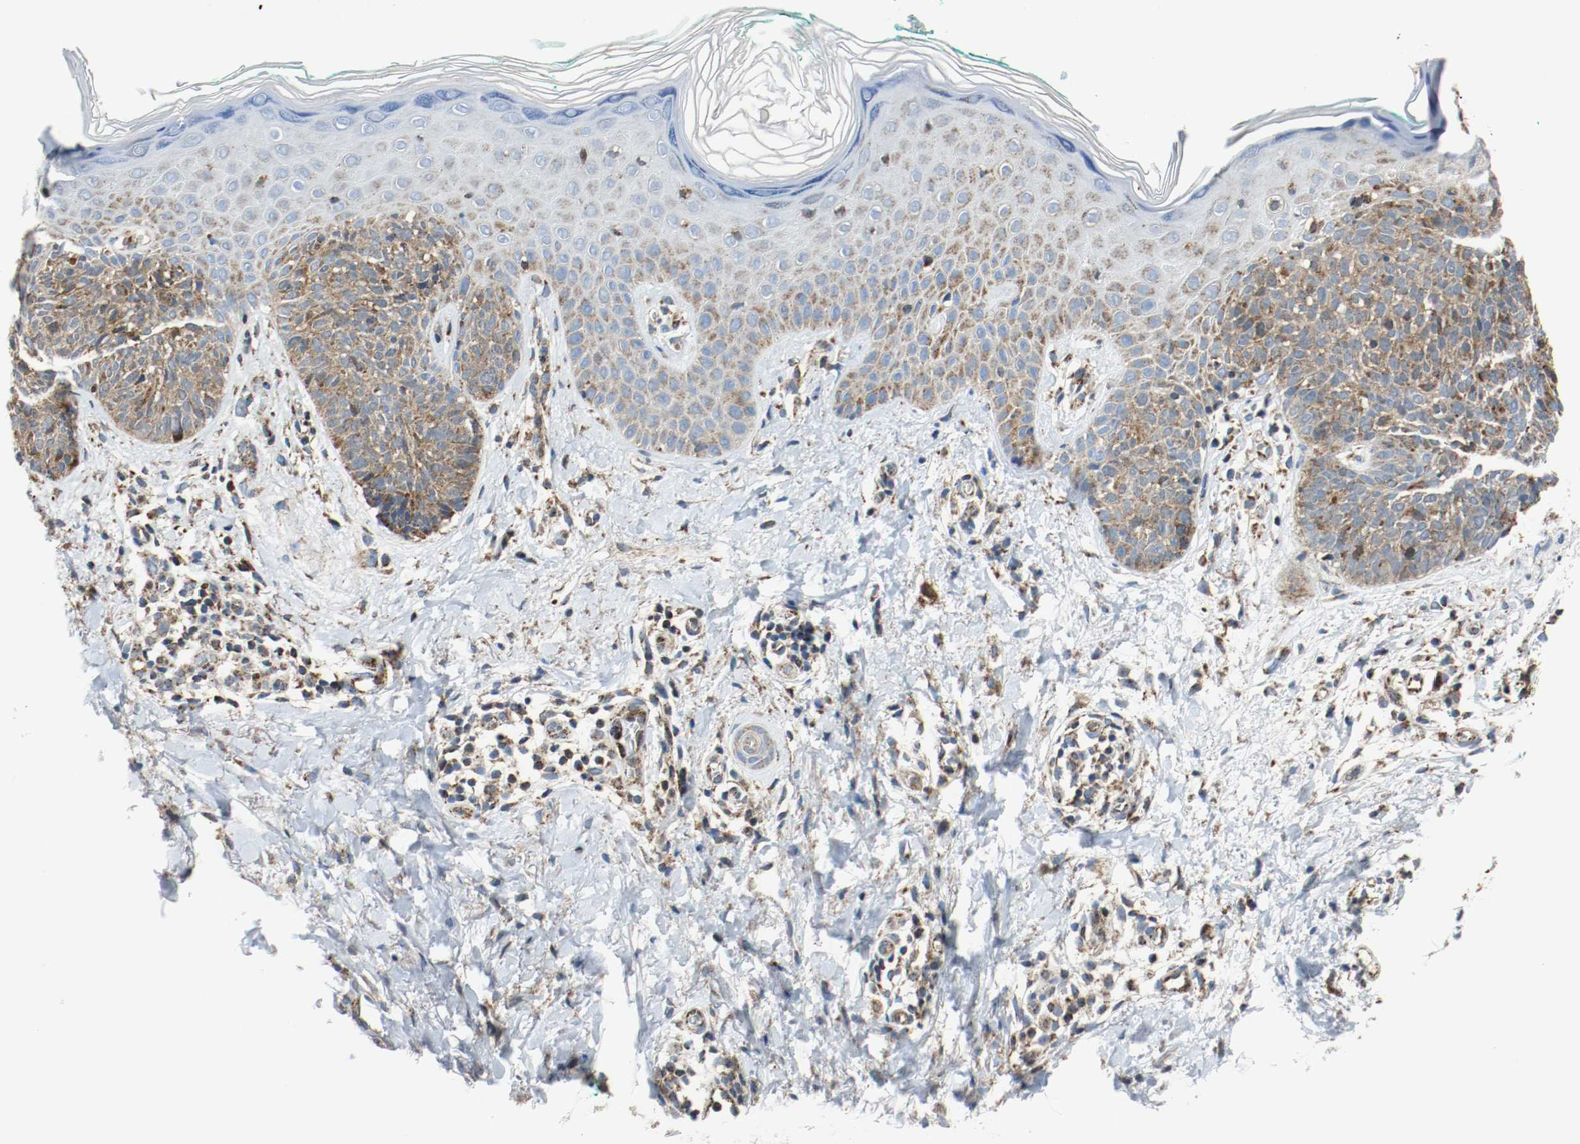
{"staining": {"intensity": "moderate", "quantity": ">75%", "location": "cytoplasmic/membranous"}, "tissue": "skin cancer", "cell_type": "Tumor cells", "image_type": "cancer", "snomed": [{"axis": "morphology", "description": "Basal cell carcinoma"}, {"axis": "topography", "description": "Skin"}], "caption": "Protein analysis of skin cancer (basal cell carcinoma) tissue displays moderate cytoplasmic/membranous expression in approximately >75% of tumor cells.", "gene": "TXNRD1", "patient": {"sex": "female", "age": 58}}